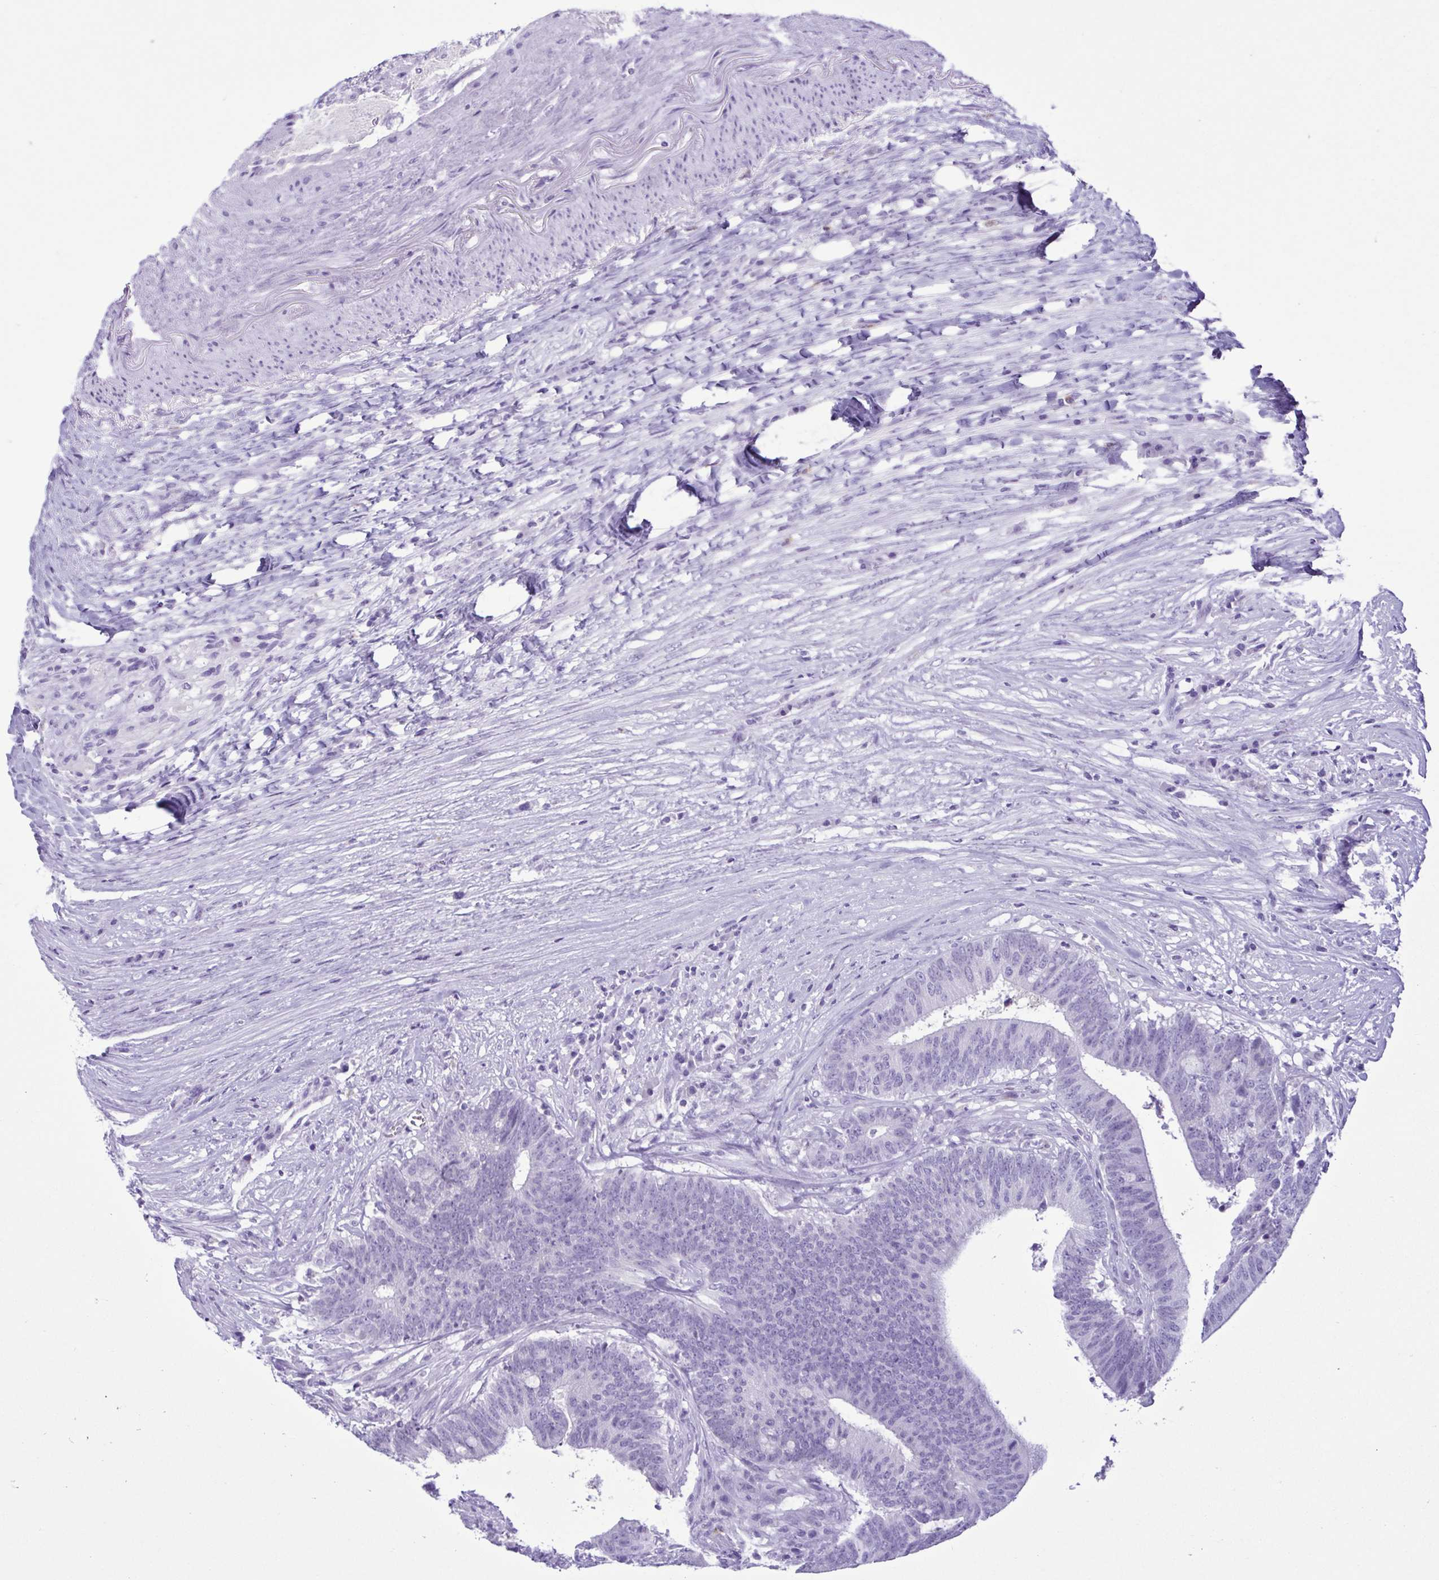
{"staining": {"intensity": "negative", "quantity": "none", "location": "none"}, "tissue": "colorectal cancer", "cell_type": "Tumor cells", "image_type": "cancer", "snomed": [{"axis": "morphology", "description": "Adenocarcinoma, NOS"}, {"axis": "topography", "description": "Colon"}], "caption": "This is a image of immunohistochemistry staining of colorectal adenocarcinoma, which shows no staining in tumor cells. (DAB (3,3'-diaminobenzidine) IHC, high magnification).", "gene": "SPATA16", "patient": {"sex": "female", "age": 43}}